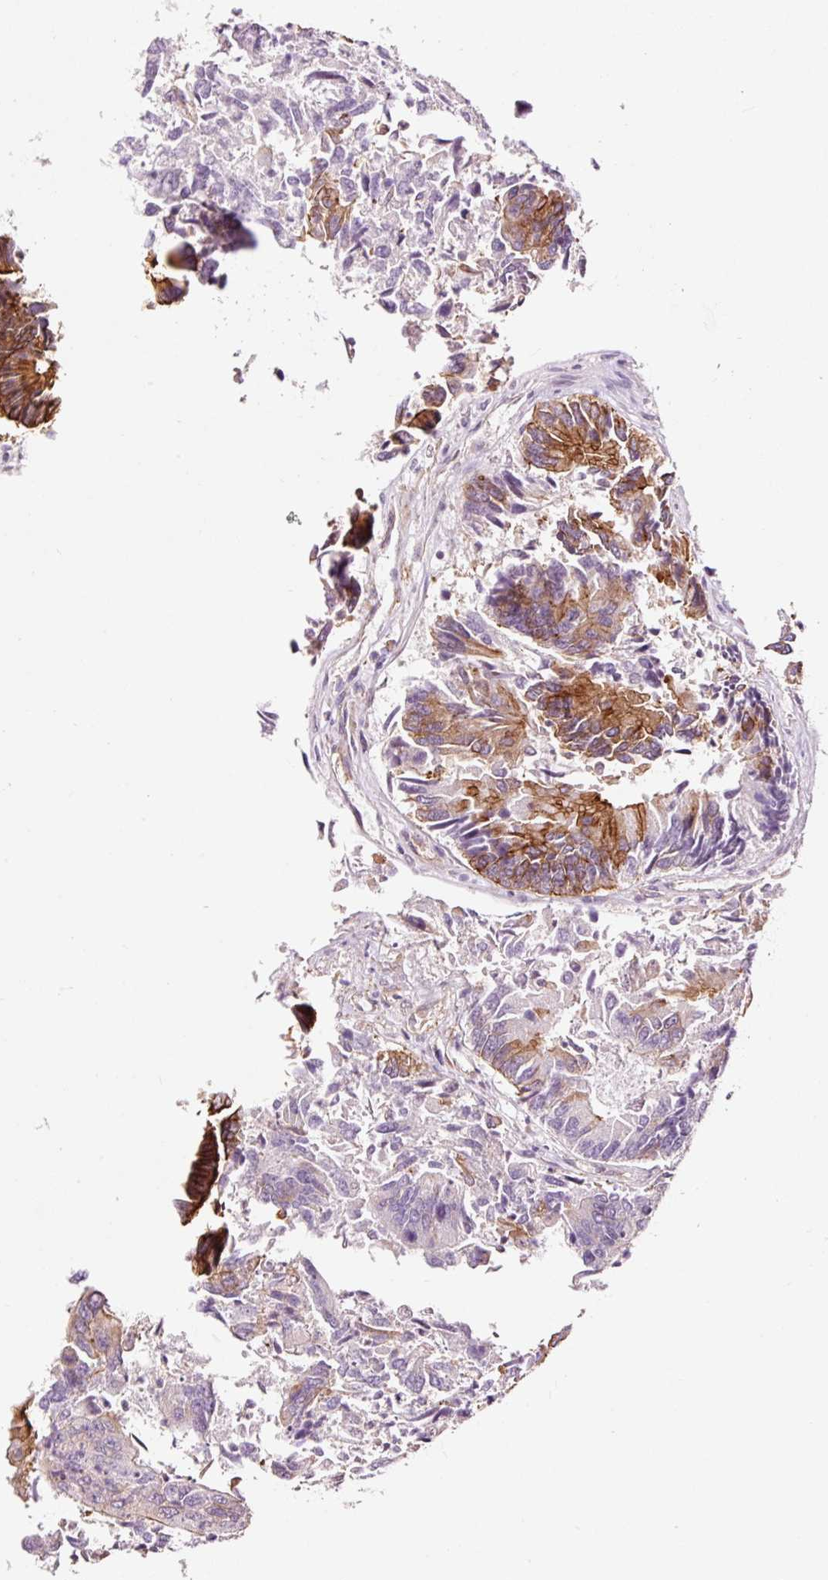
{"staining": {"intensity": "strong", "quantity": "25%-75%", "location": "cytoplasmic/membranous"}, "tissue": "colorectal cancer", "cell_type": "Tumor cells", "image_type": "cancer", "snomed": [{"axis": "morphology", "description": "Adenocarcinoma, NOS"}, {"axis": "topography", "description": "Colon"}], "caption": "Brown immunohistochemical staining in human colorectal adenocarcinoma exhibits strong cytoplasmic/membranous expression in approximately 25%-75% of tumor cells. Nuclei are stained in blue.", "gene": "ADD3", "patient": {"sex": "female", "age": 67}}